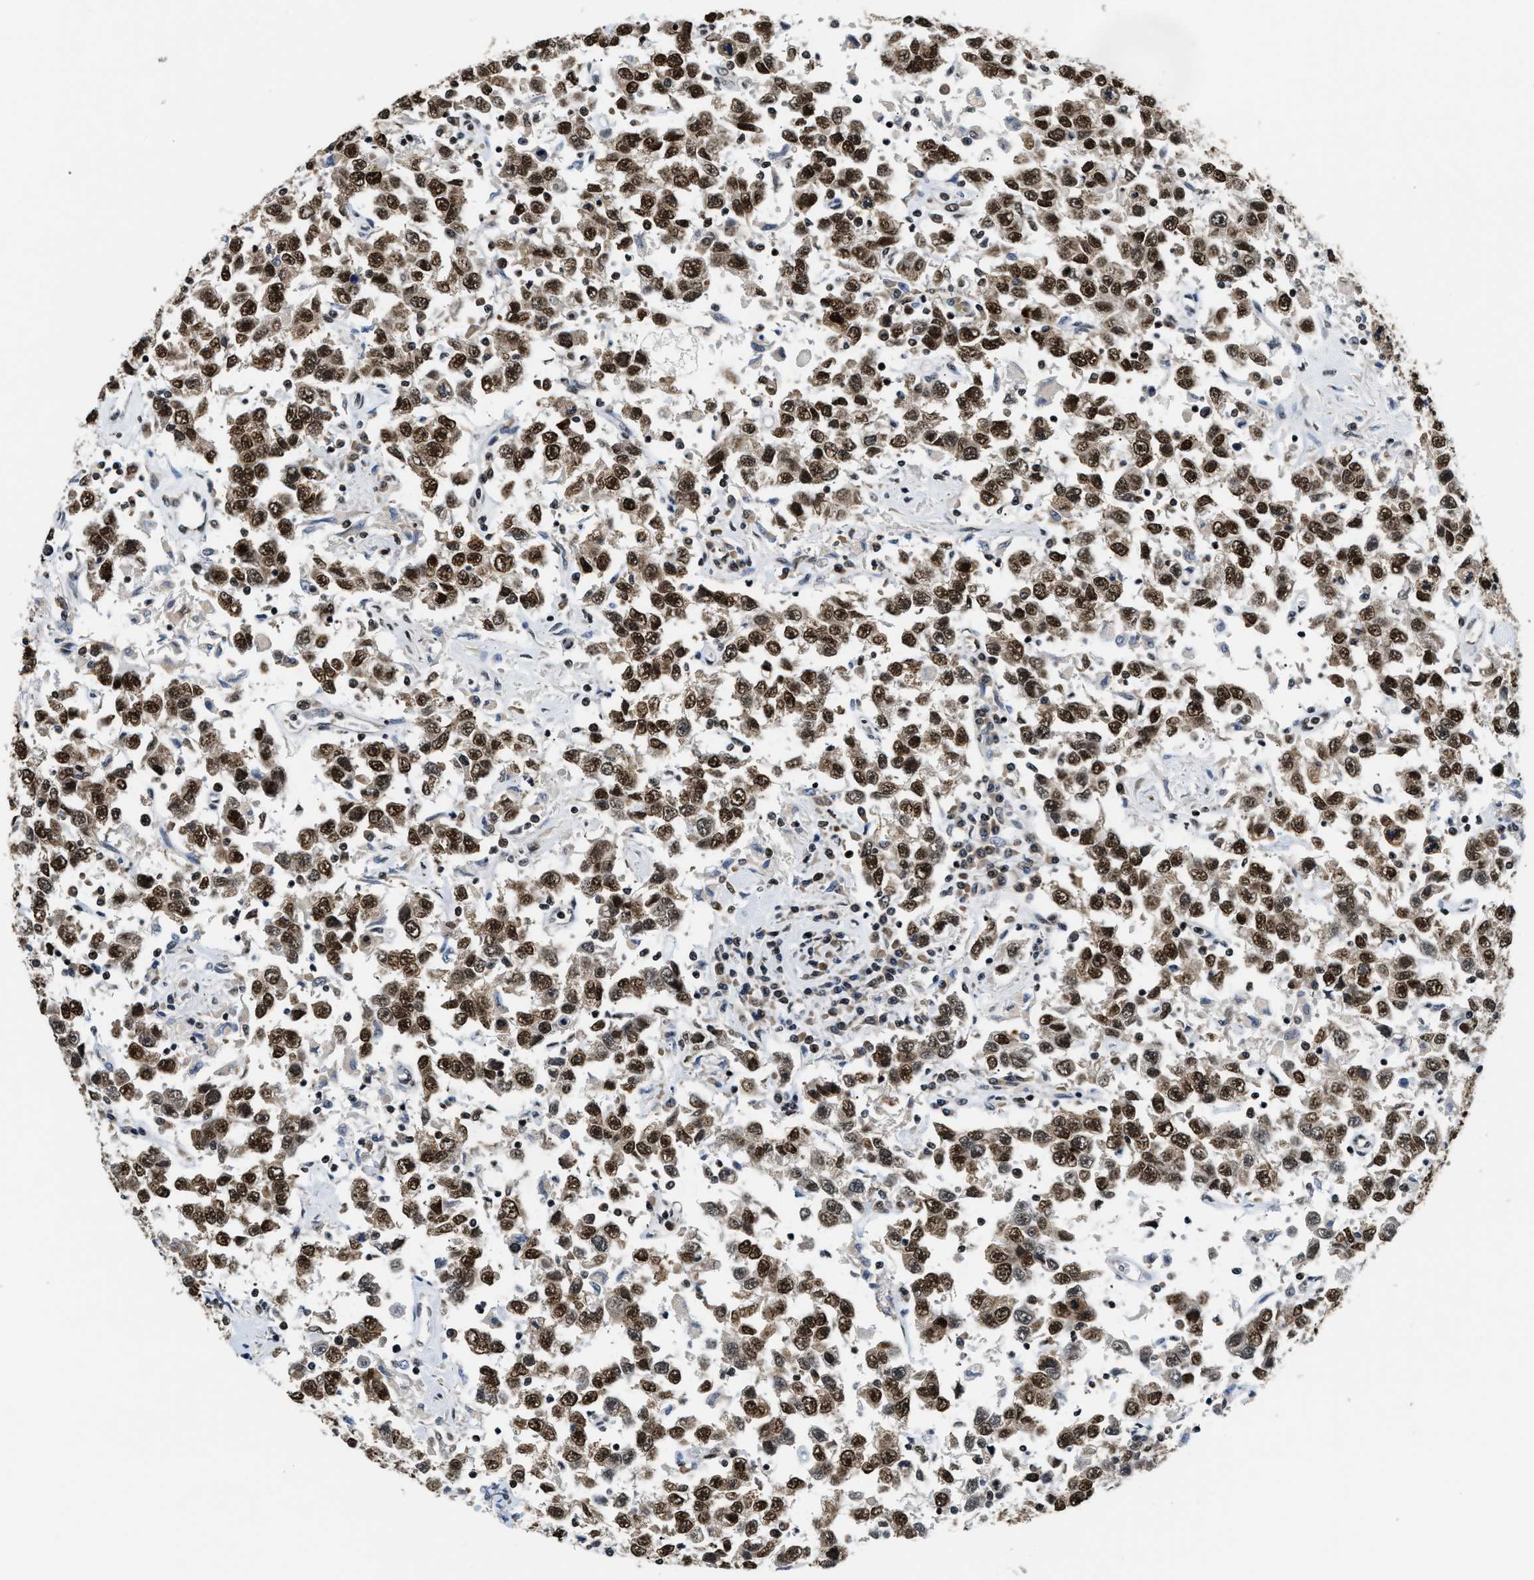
{"staining": {"intensity": "strong", "quantity": ">75%", "location": "cytoplasmic/membranous,nuclear"}, "tissue": "testis cancer", "cell_type": "Tumor cells", "image_type": "cancer", "snomed": [{"axis": "morphology", "description": "Seminoma, NOS"}, {"axis": "topography", "description": "Testis"}], "caption": "Seminoma (testis) stained with a protein marker exhibits strong staining in tumor cells.", "gene": "CCNDBP1", "patient": {"sex": "male", "age": 41}}